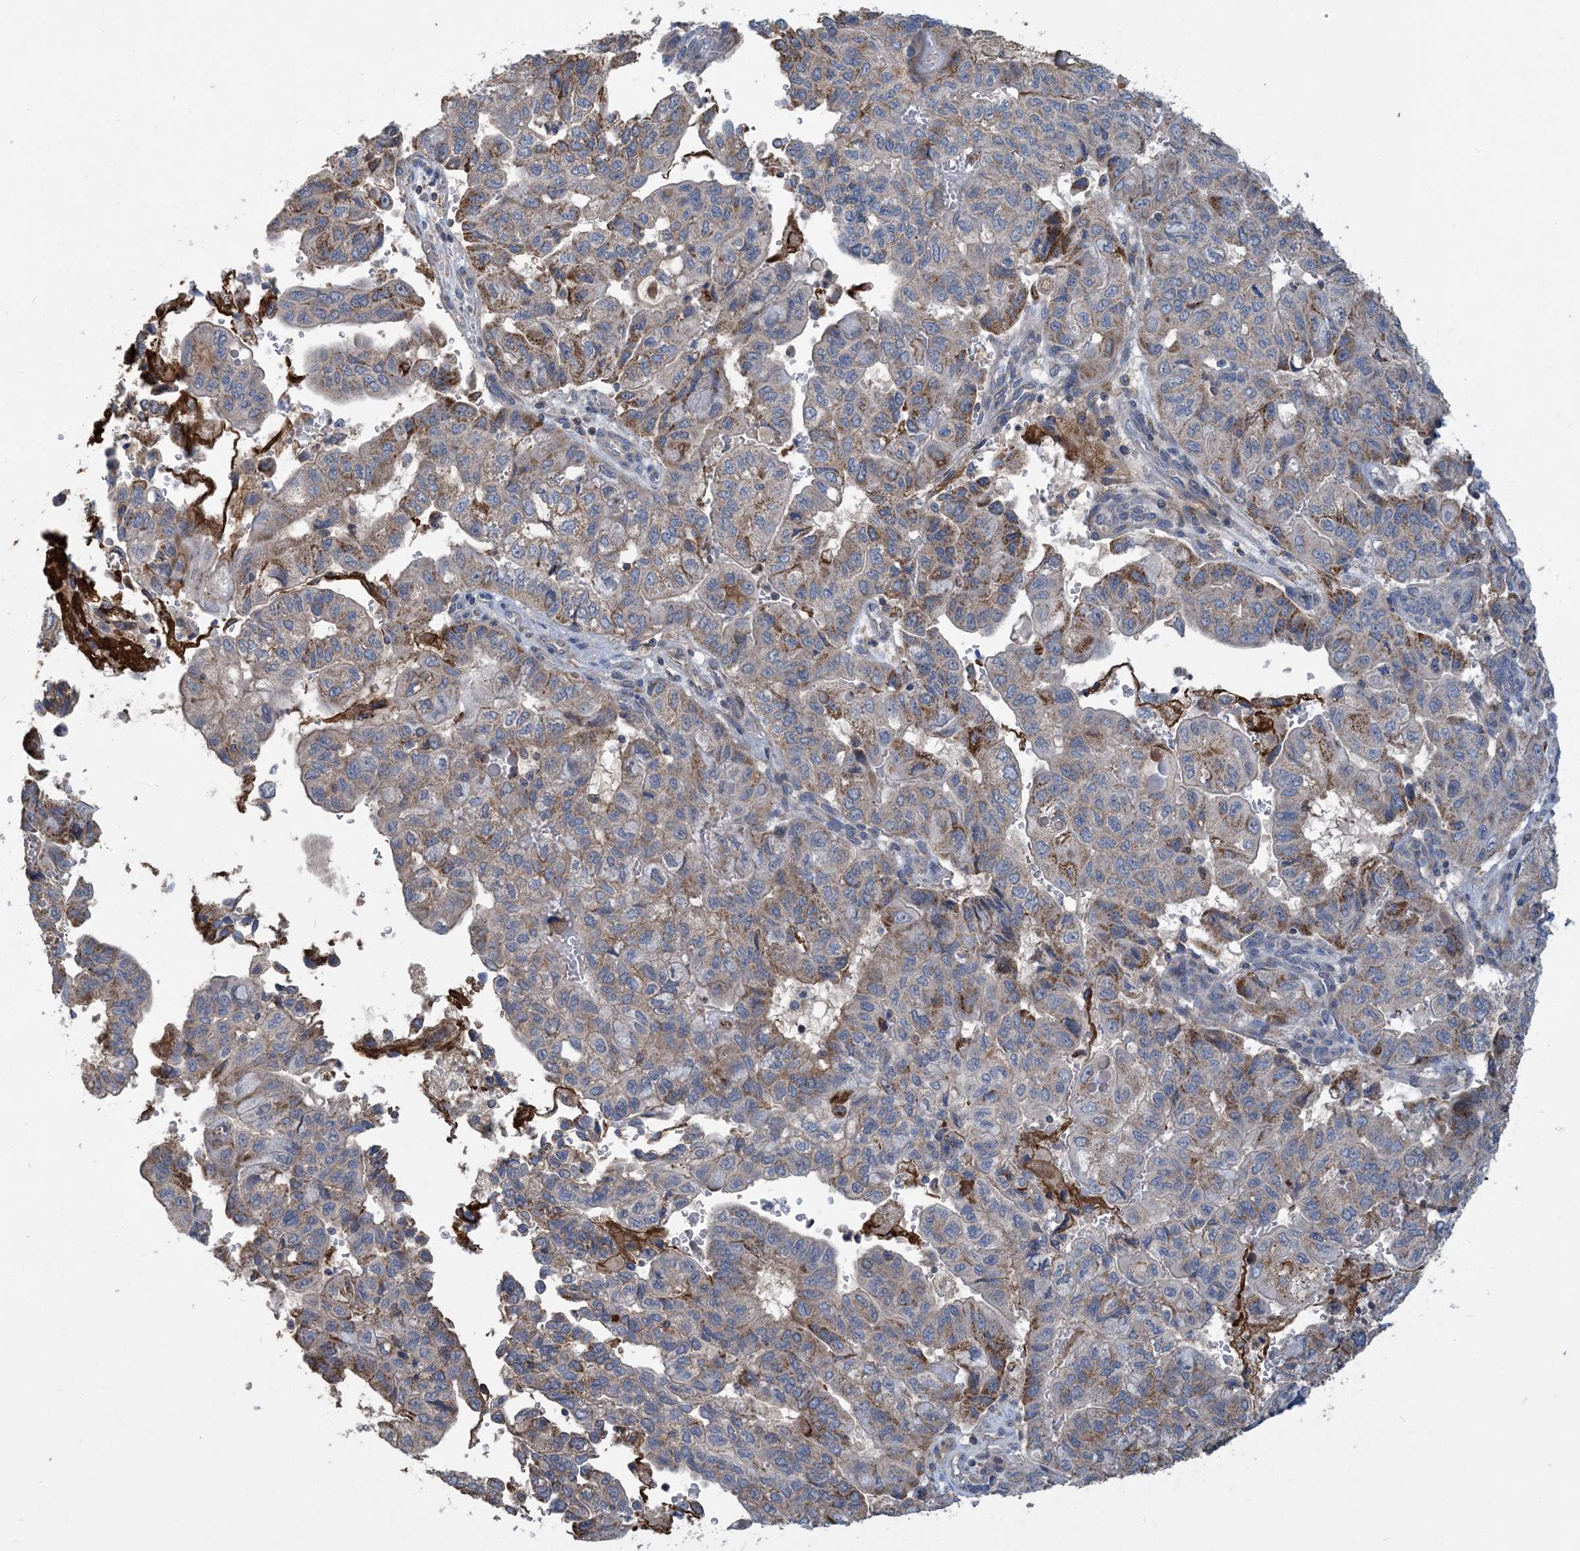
{"staining": {"intensity": "moderate", "quantity": "<25%", "location": "cytoplasmic/membranous"}, "tissue": "pancreatic cancer", "cell_type": "Tumor cells", "image_type": "cancer", "snomed": [{"axis": "morphology", "description": "Adenocarcinoma, NOS"}, {"axis": "topography", "description": "Pancreas"}], "caption": "Moderate cytoplasmic/membranous expression for a protein is present in approximately <25% of tumor cells of pancreatic cancer (adenocarcinoma) using immunohistochemistry.", "gene": "ECHDC1", "patient": {"sex": "male", "age": 51}}